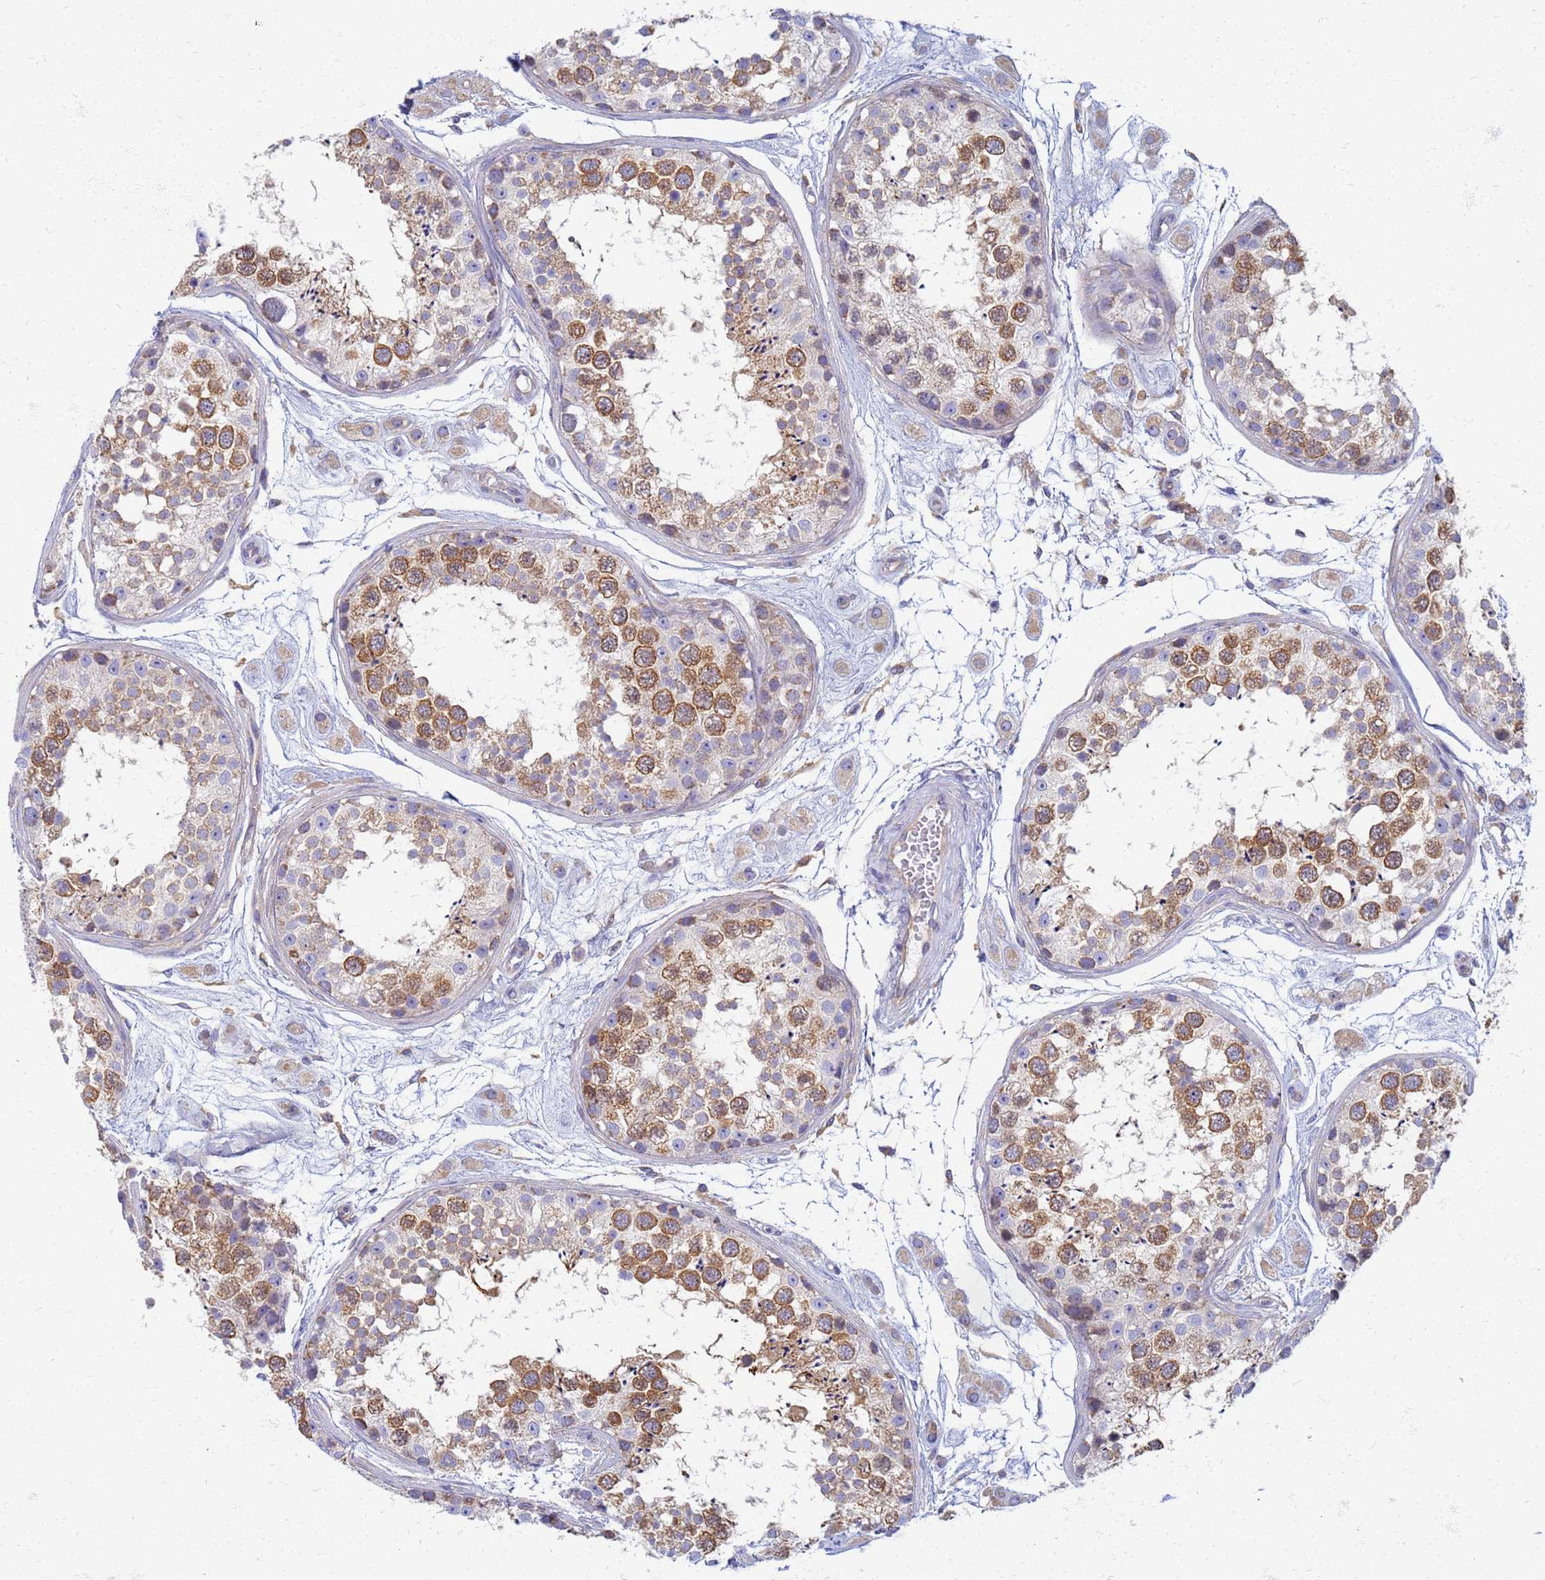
{"staining": {"intensity": "moderate", "quantity": "25%-75%", "location": "cytoplasmic/membranous"}, "tissue": "testis", "cell_type": "Cells in seminiferous ducts", "image_type": "normal", "snomed": [{"axis": "morphology", "description": "Normal tissue, NOS"}, {"axis": "topography", "description": "Testis"}], "caption": "Human testis stained with a brown dye reveals moderate cytoplasmic/membranous positive staining in approximately 25%-75% of cells in seminiferous ducts.", "gene": "EEA1", "patient": {"sex": "male", "age": 25}}